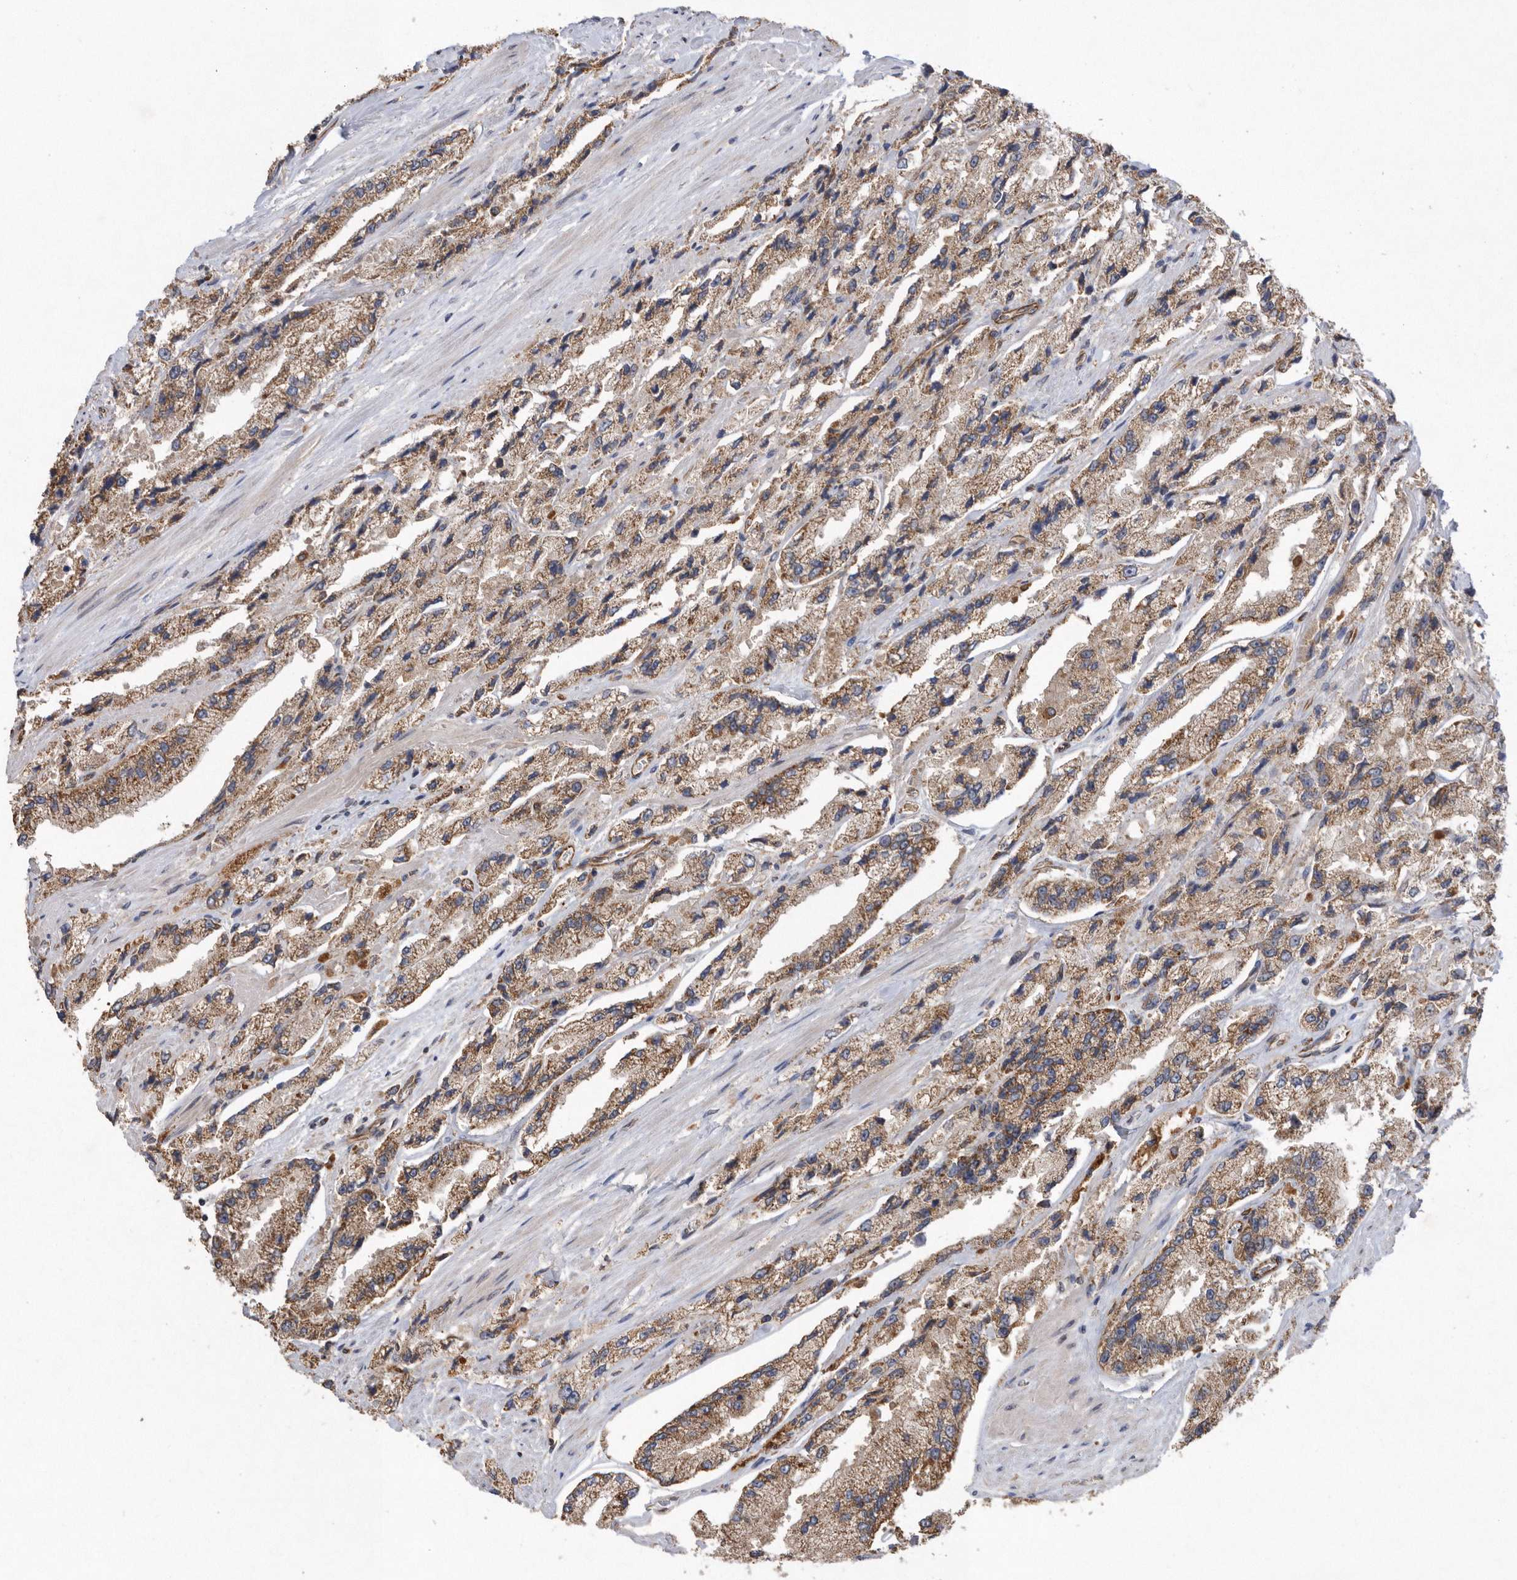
{"staining": {"intensity": "moderate", "quantity": ">75%", "location": "cytoplasmic/membranous"}, "tissue": "prostate cancer", "cell_type": "Tumor cells", "image_type": "cancer", "snomed": [{"axis": "morphology", "description": "Adenocarcinoma, High grade"}, {"axis": "topography", "description": "Prostate"}], "caption": "High-grade adenocarcinoma (prostate) stained with DAB immunohistochemistry demonstrates medium levels of moderate cytoplasmic/membranous positivity in approximately >75% of tumor cells.", "gene": "PON2", "patient": {"sex": "male", "age": 58}}